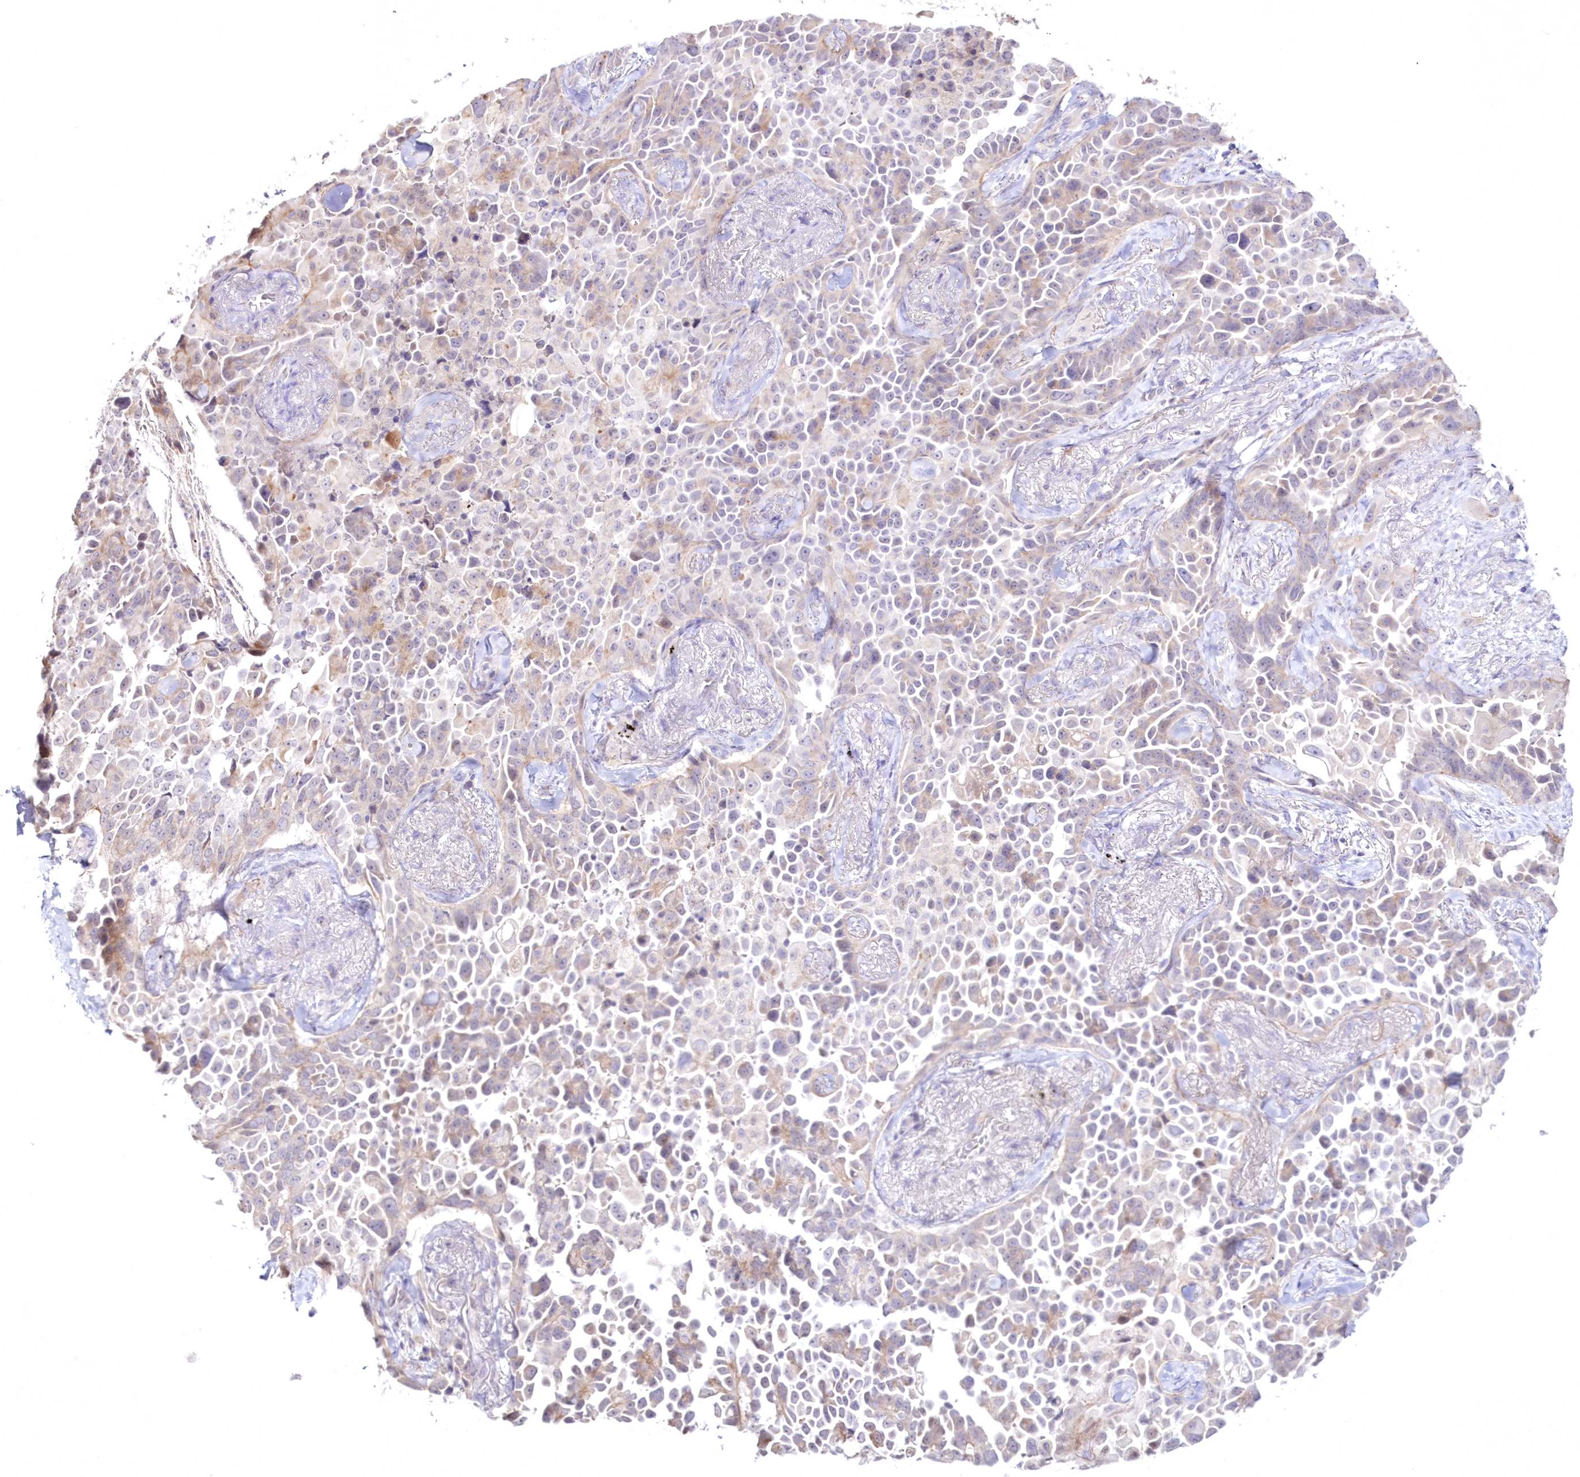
{"staining": {"intensity": "weak", "quantity": "25%-75%", "location": "cytoplasmic/membranous"}, "tissue": "lung cancer", "cell_type": "Tumor cells", "image_type": "cancer", "snomed": [{"axis": "morphology", "description": "Adenocarcinoma, NOS"}, {"axis": "topography", "description": "Lung"}], "caption": "Lung adenocarcinoma was stained to show a protein in brown. There is low levels of weak cytoplasmic/membranous staining in approximately 25%-75% of tumor cells.", "gene": "NEU4", "patient": {"sex": "female", "age": 67}}